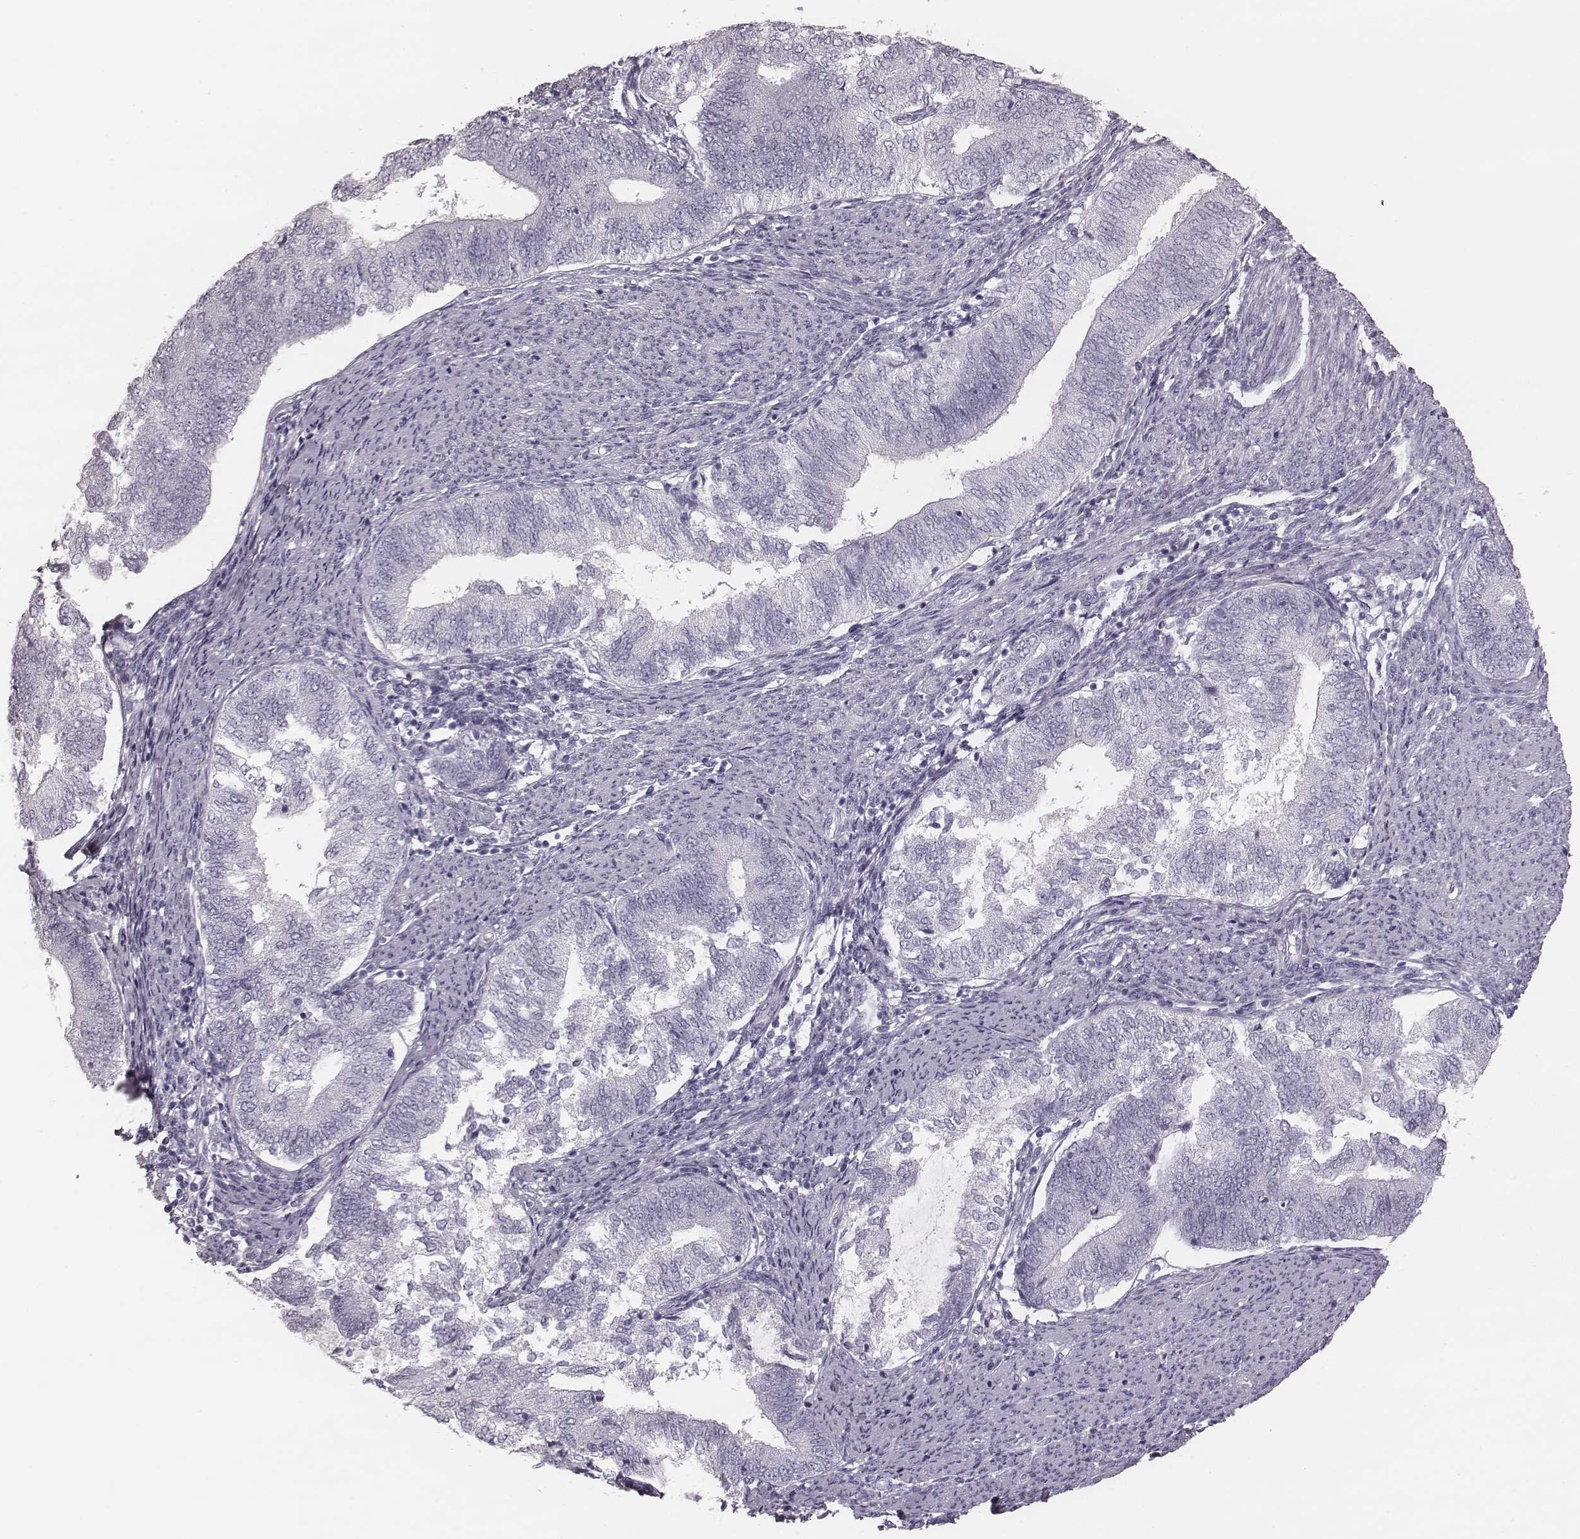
{"staining": {"intensity": "negative", "quantity": "none", "location": "none"}, "tissue": "endometrial cancer", "cell_type": "Tumor cells", "image_type": "cancer", "snomed": [{"axis": "morphology", "description": "Adenocarcinoma, NOS"}, {"axis": "topography", "description": "Endometrium"}], "caption": "Adenocarcinoma (endometrial) was stained to show a protein in brown. There is no significant positivity in tumor cells. Brightfield microscopy of immunohistochemistry stained with DAB (3,3'-diaminobenzidine) (brown) and hematoxylin (blue), captured at high magnification.", "gene": "KRT74", "patient": {"sex": "female", "age": 65}}